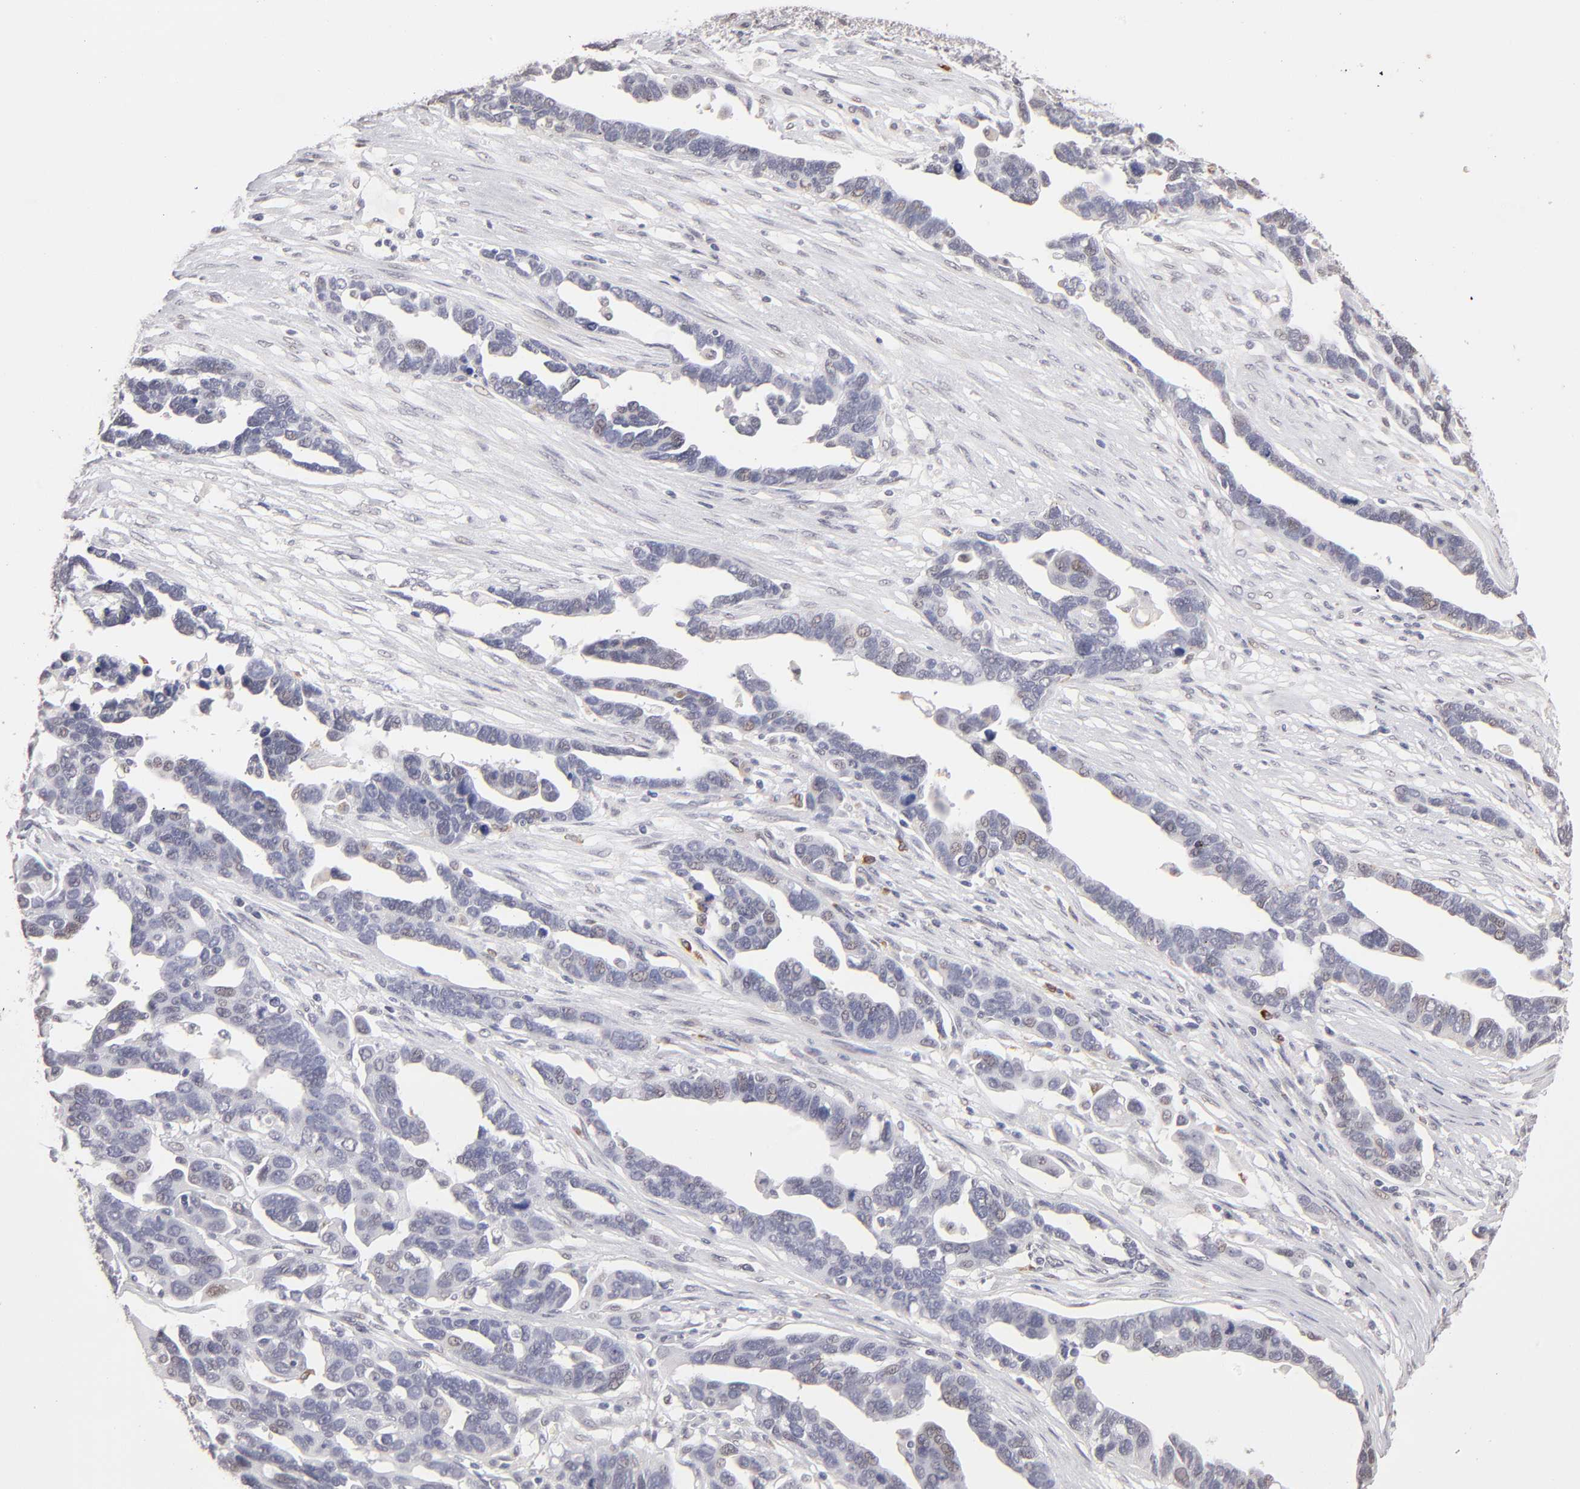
{"staining": {"intensity": "weak", "quantity": "<25%", "location": "nuclear"}, "tissue": "ovarian cancer", "cell_type": "Tumor cells", "image_type": "cancer", "snomed": [{"axis": "morphology", "description": "Cystadenocarcinoma, serous, NOS"}, {"axis": "topography", "description": "Ovary"}], "caption": "A high-resolution image shows IHC staining of ovarian serous cystadenocarcinoma, which displays no significant expression in tumor cells.", "gene": "MGAM", "patient": {"sex": "female", "age": 54}}